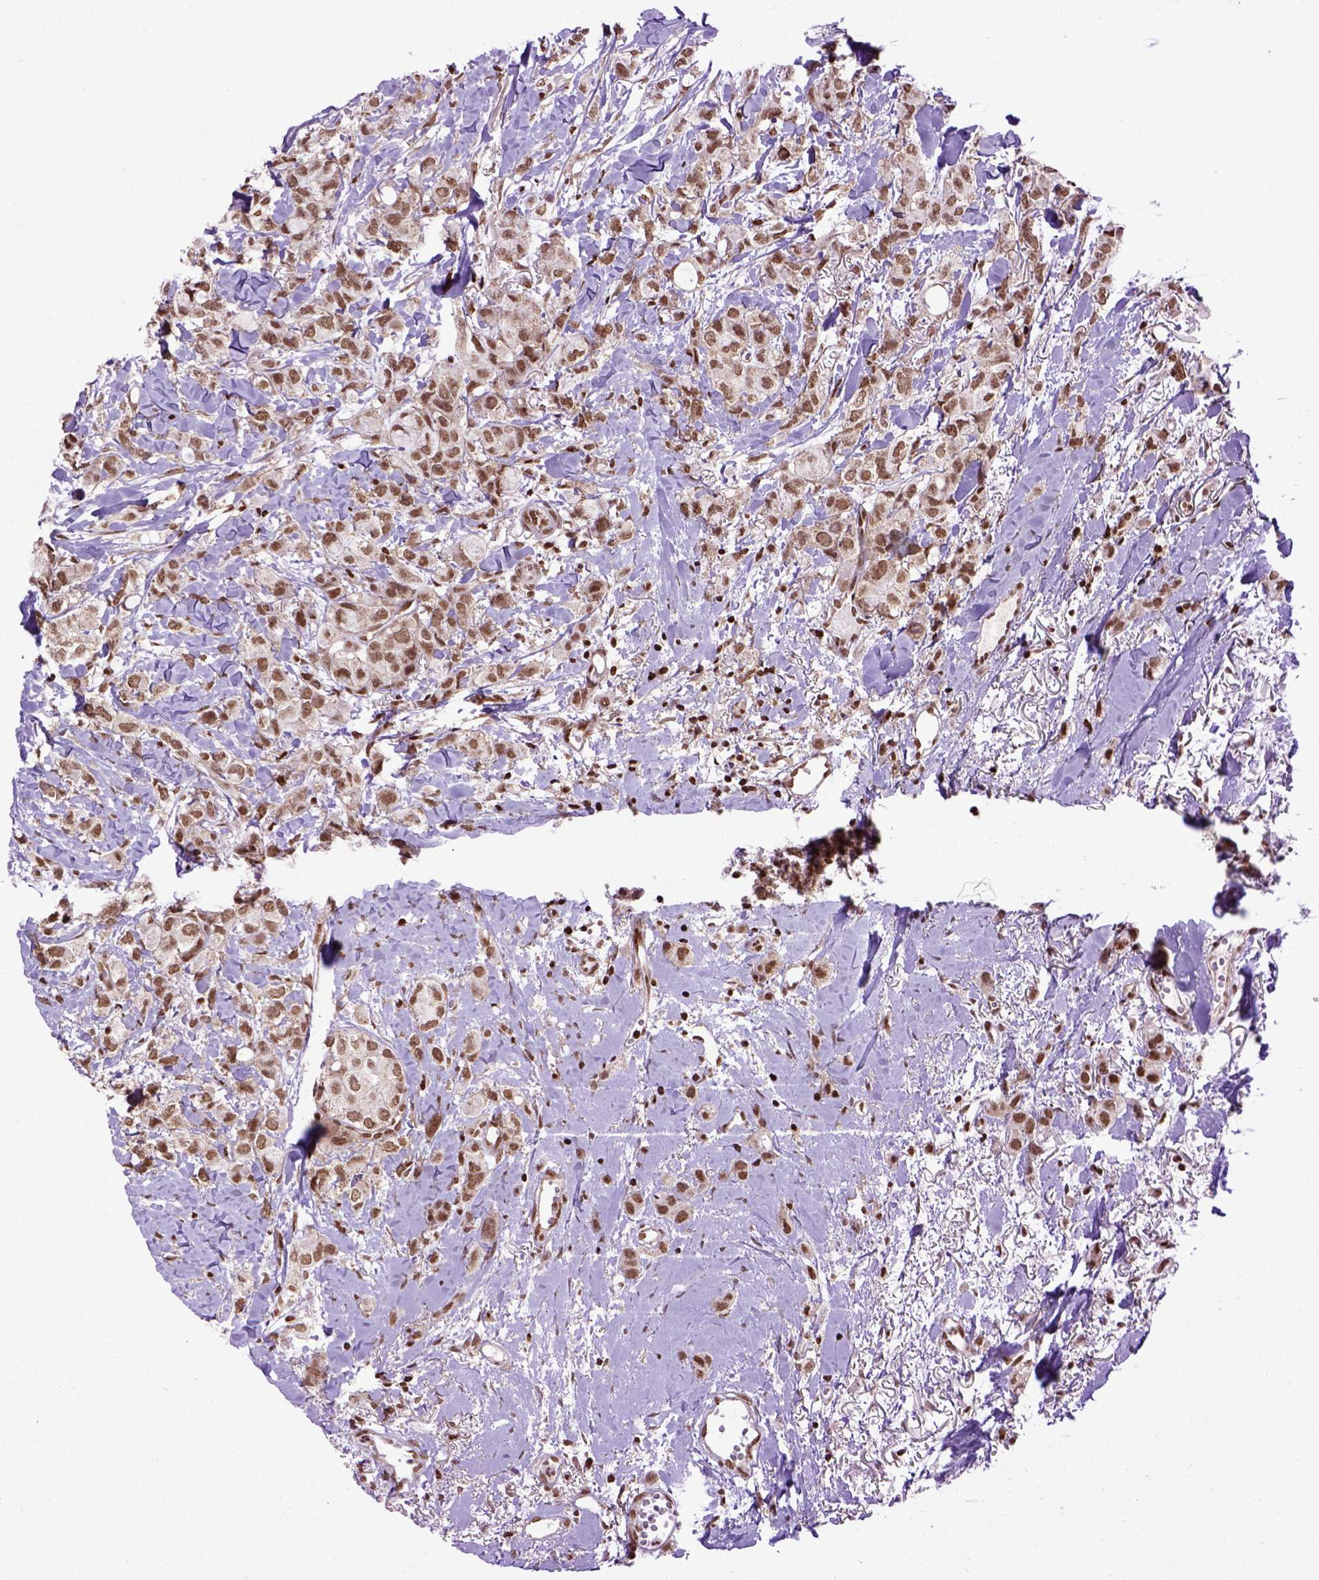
{"staining": {"intensity": "moderate", "quantity": ">75%", "location": "nuclear"}, "tissue": "breast cancer", "cell_type": "Tumor cells", "image_type": "cancer", "snomed": [{"axis": "morphology", "description": "Duct carcinoma"}, {"axis": "topography", "description": "Breast"}], "caption": "Breast cancer tissue demonstrates moderate nuclear expression in about >75% of tumor cells, visualized by immunohistochemistry.", "gene": "CELF1", "patient": {"sex": "female", "age": 85}}